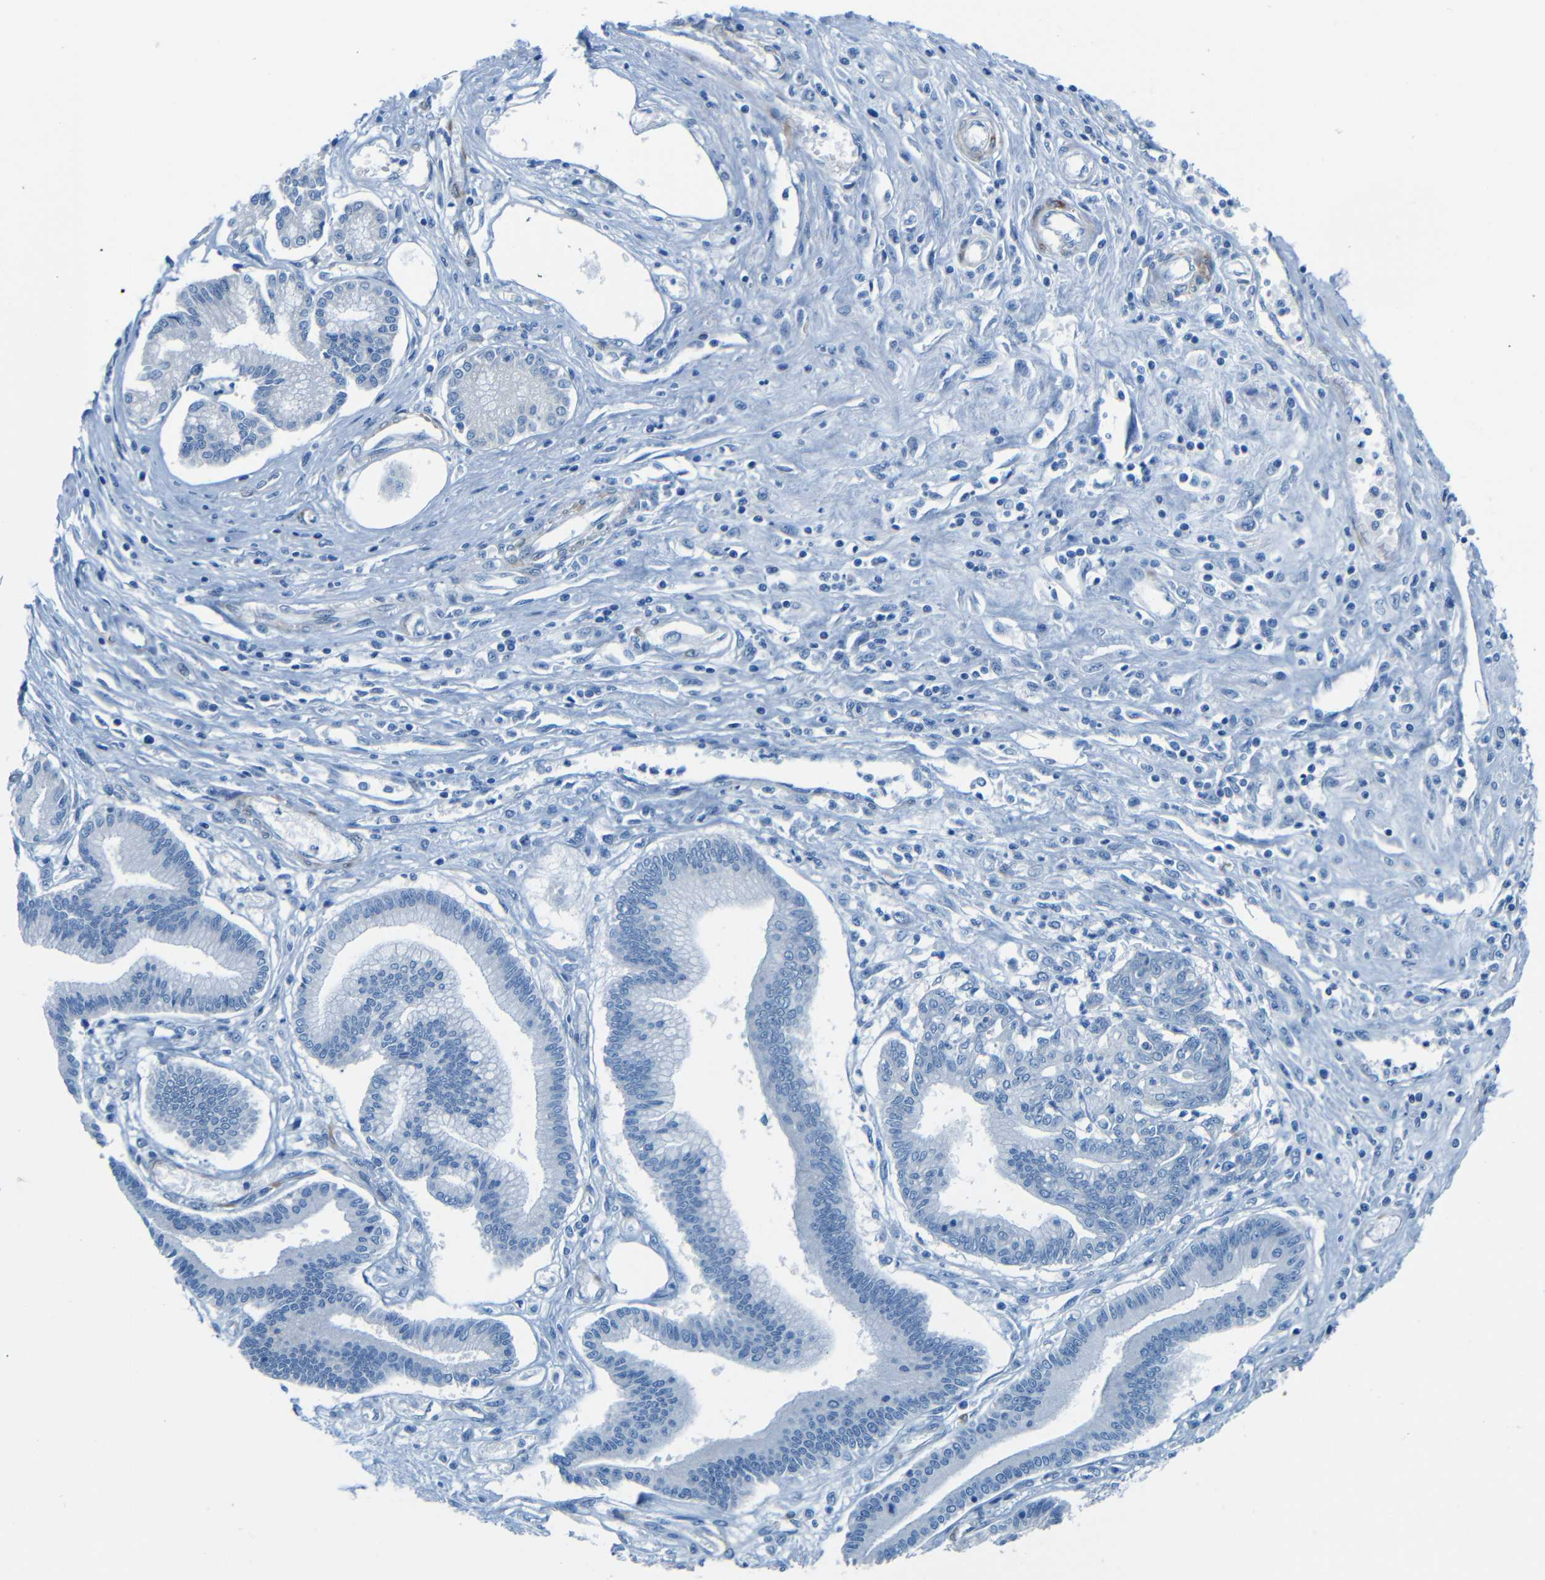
{"staining": {"intensity": "negative", "quantity": "none", "location": "none"}, "tissue": "pancreatic cancer", "cell_type": "Tumor cells", "image_type": "cancer", "snomed": [{"axis": "morphology", "description": "Adenocarcinoma, NOS"}, {"axis": "topography", "description": "Pancreas"}], "caption": "Immunohistochemistry of pancreatic adenocarcinoma displays no positivity in tumor cells.", "gene": "MAP2", "patient": {"sex": "male", "age": 56}}